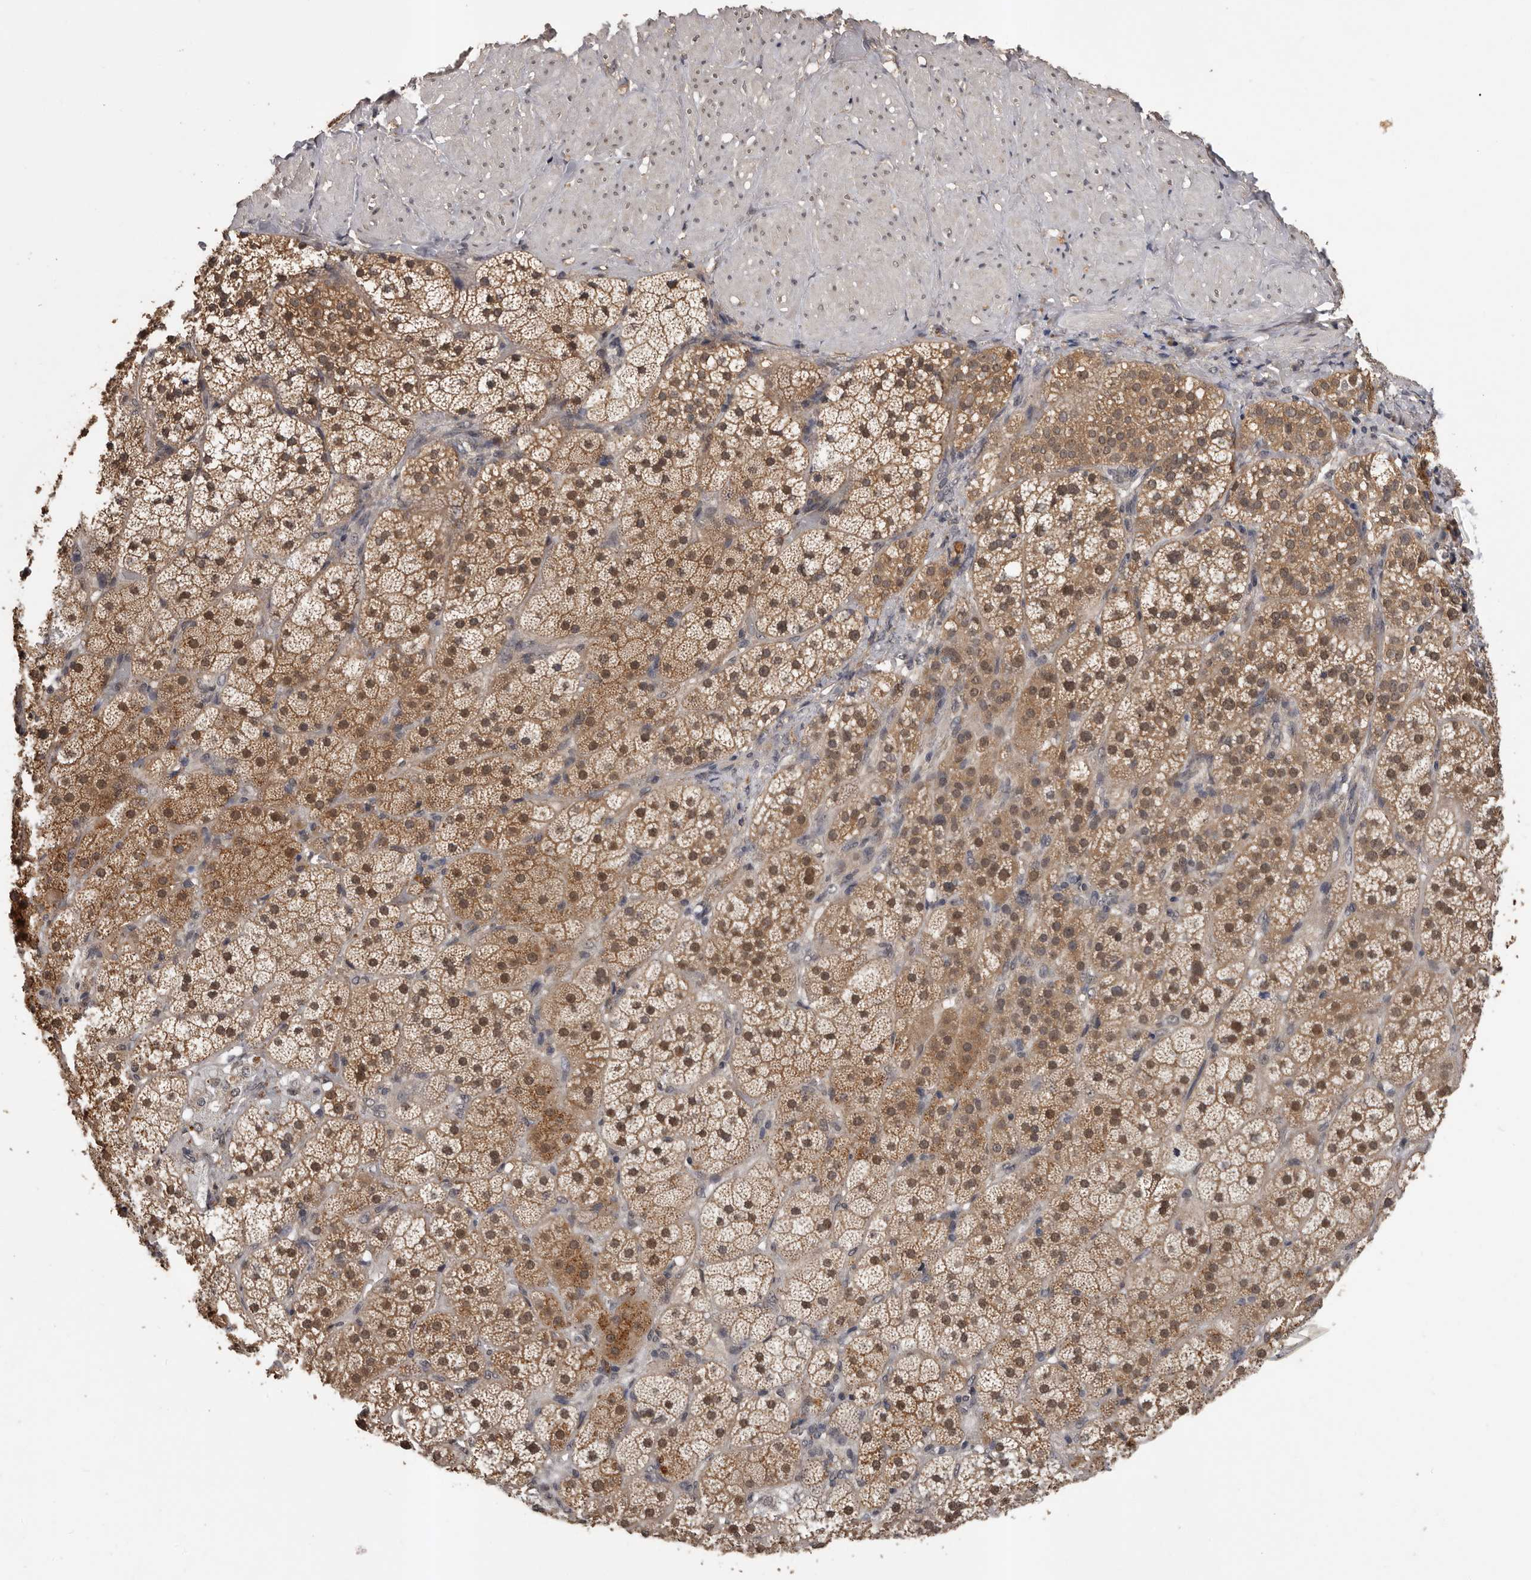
{"staining": {"intensity": "moderate", "quantity": ">75%", "location": "cytoplasmic/membranous"}, "tissue": "adrenal gland", "cell_type": "Glandular cells", "image_type": "normal", "snomed": [{"axis": "morphology", "description": "Normal tissue, NOS"}, {"axis": "topography", "description": "Adrenal gland"}], "caption": "This is a histology image of immunohistochemistry (IHC) staining of benign adrenal gland, which shows moderate staining in the cytoplasmic/membranous of glandular cells.", "gene": "VPS37A", "patient": {"sex": "male", "age": 57}}